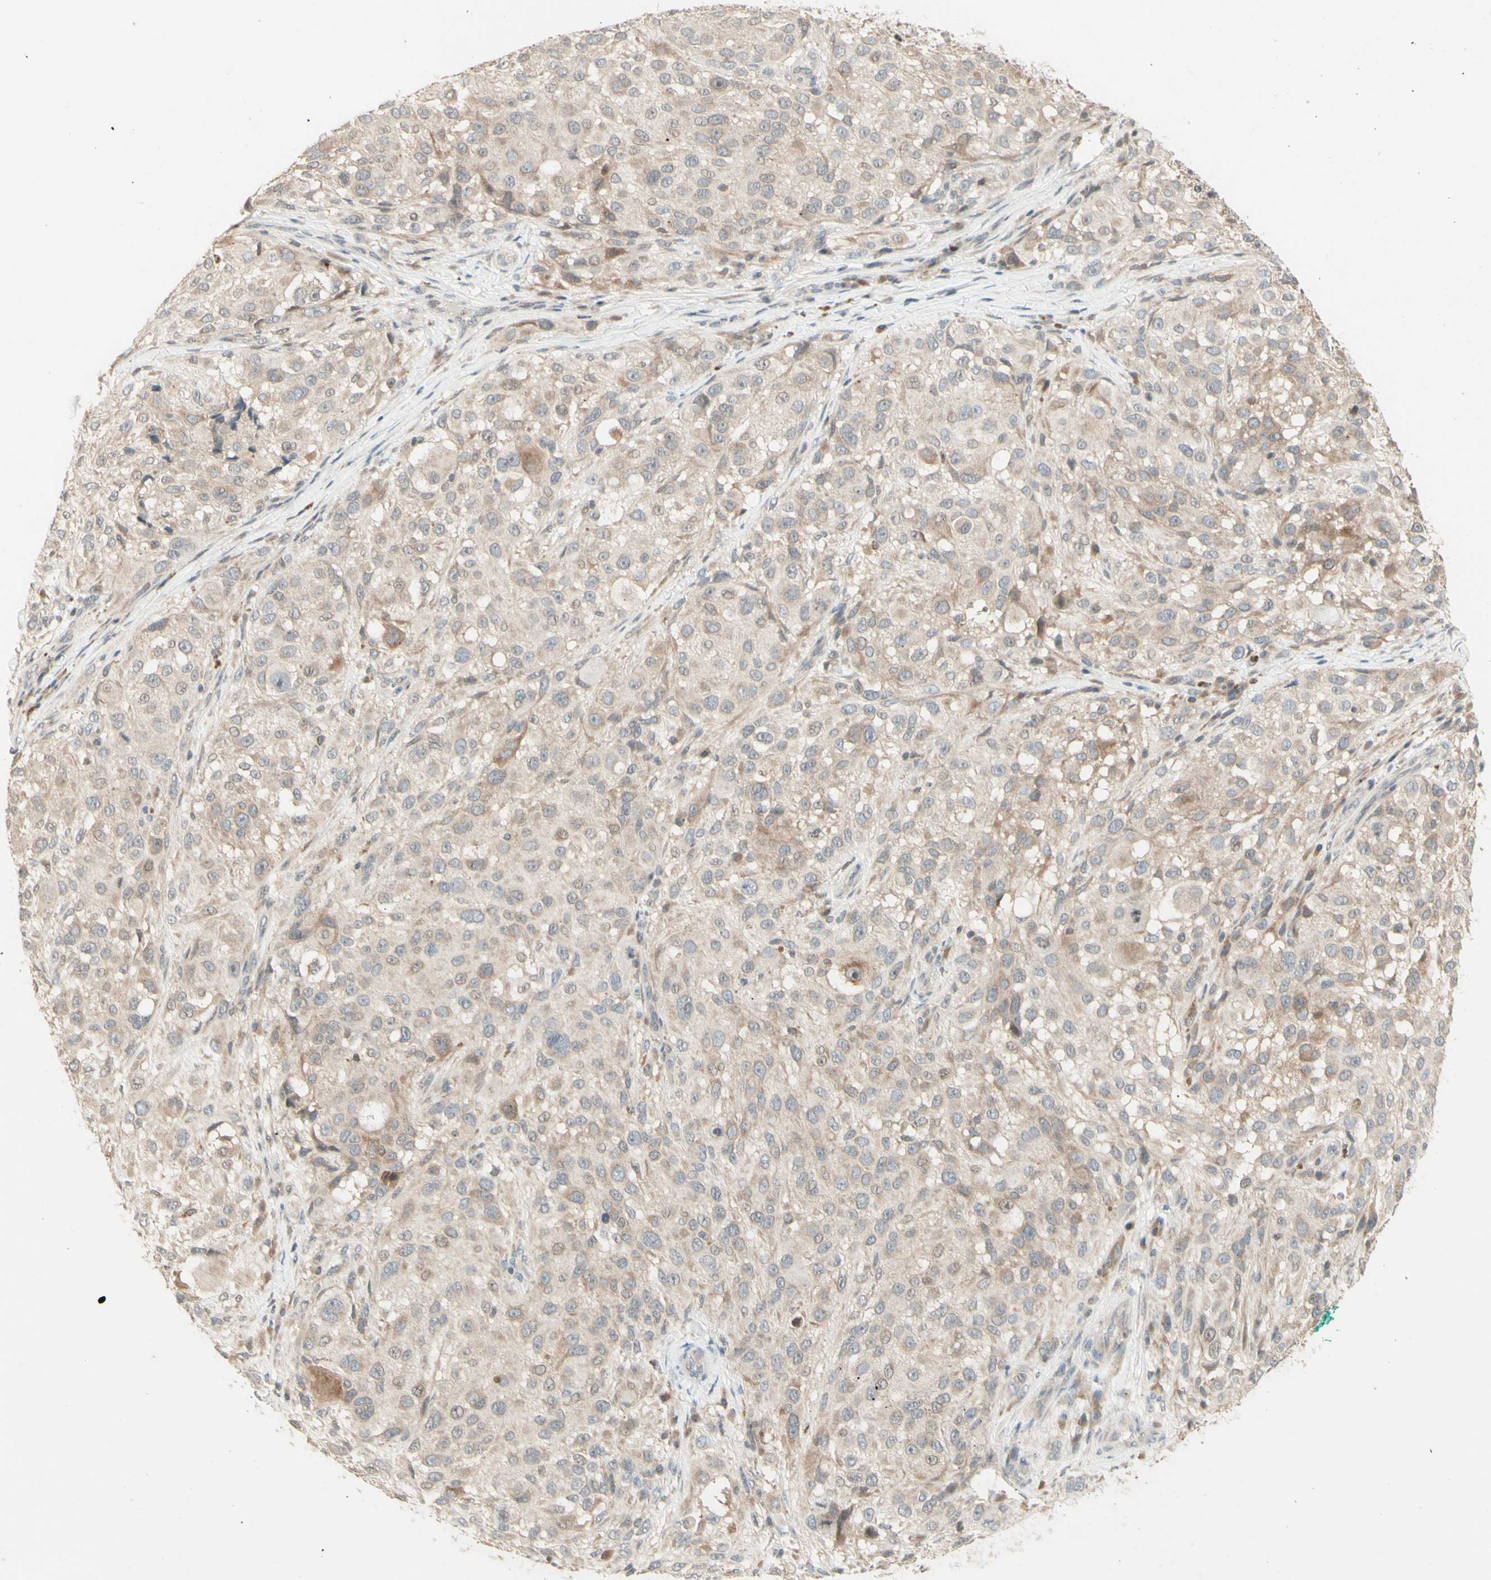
{"staining": {"intensity": "weak", "quantity": ">75%", "location": "cytoplasmic/membranous"}, "tissue": "melanoma", "cell_type": "Tumor cells", "image_type": "cancer", "snomed": [{"axis": "morphology", "description": "Necrosis, NOS"}, {"axis": "morphology", "description": "Malignant melanoma, NOS"}, {"axis": "topography", "description": "Skin"}], "caption": "This photomicrograph demonstrates melanoma stained with IHC to label a protein in brown. The cytoplasmic/membranous of tumor cells show weak positivity for the protein. Nuclei are counter-stained blue.", "gene": "ZW10", "patient": {"sex": "female", "age": 87}}